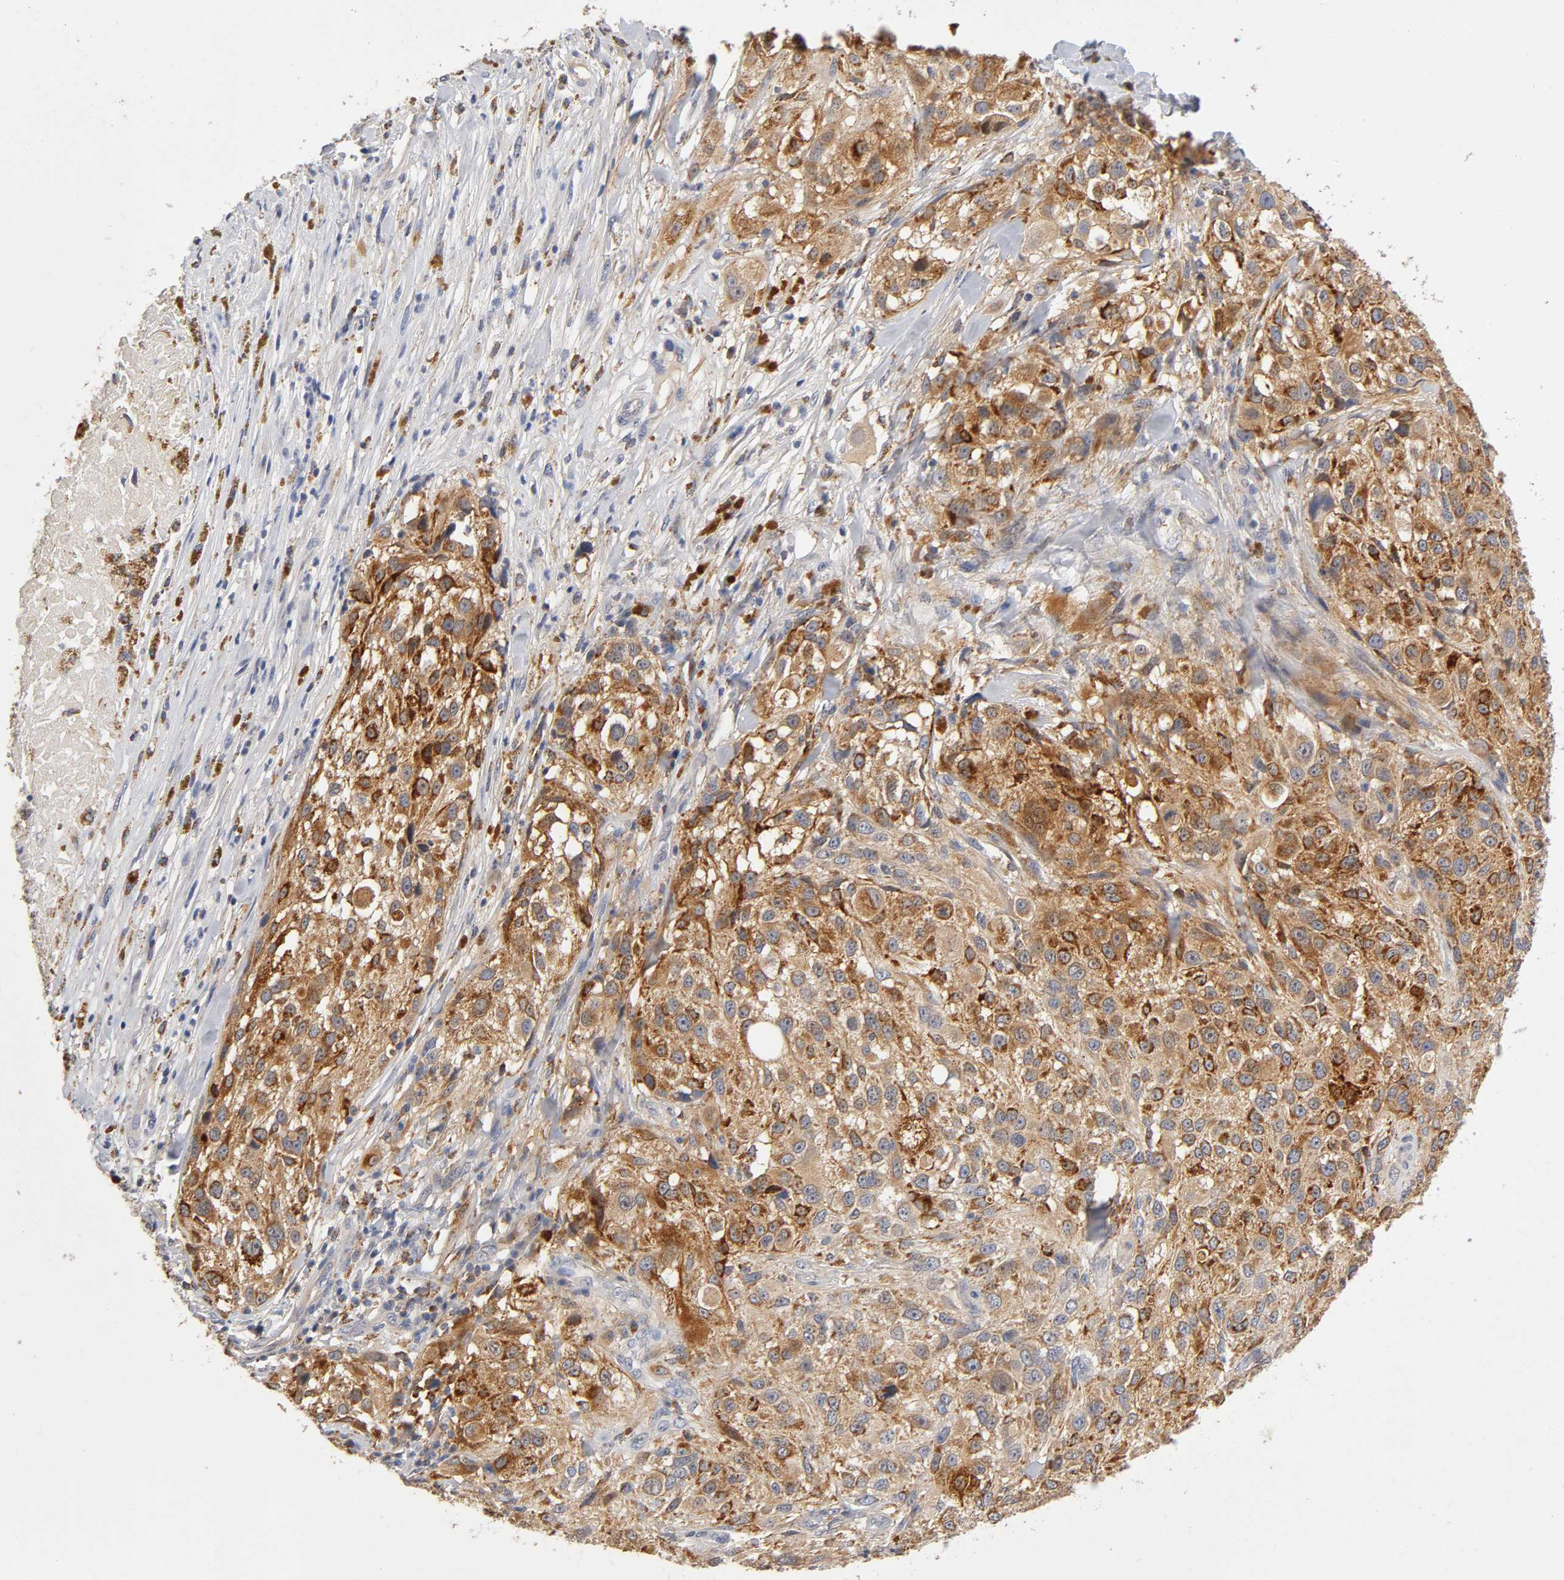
{"staining": {"intensity": "strong", "quantity": ">75%", "location": "cytoplasmic/membranous"}, "tissue": "melanoma", "cell_type": "Tumor cells", "image_type": "cancer", "snomed": [{"axis": "morphology", "description": "Necrosis, NOS"}, {"axis": "morphology", "description": "Malignant melanoma, NOS"}, {"axis": "topography", "description": "Skin"}], "caption": "Human malignant melanoma stained for a protein (brown) reveals strong cytoplasmic/membranous positive positivity in approximately >75% of tumor cells.", "gene": "ISG15", "patient": {"sex": "female", "age": 87}}